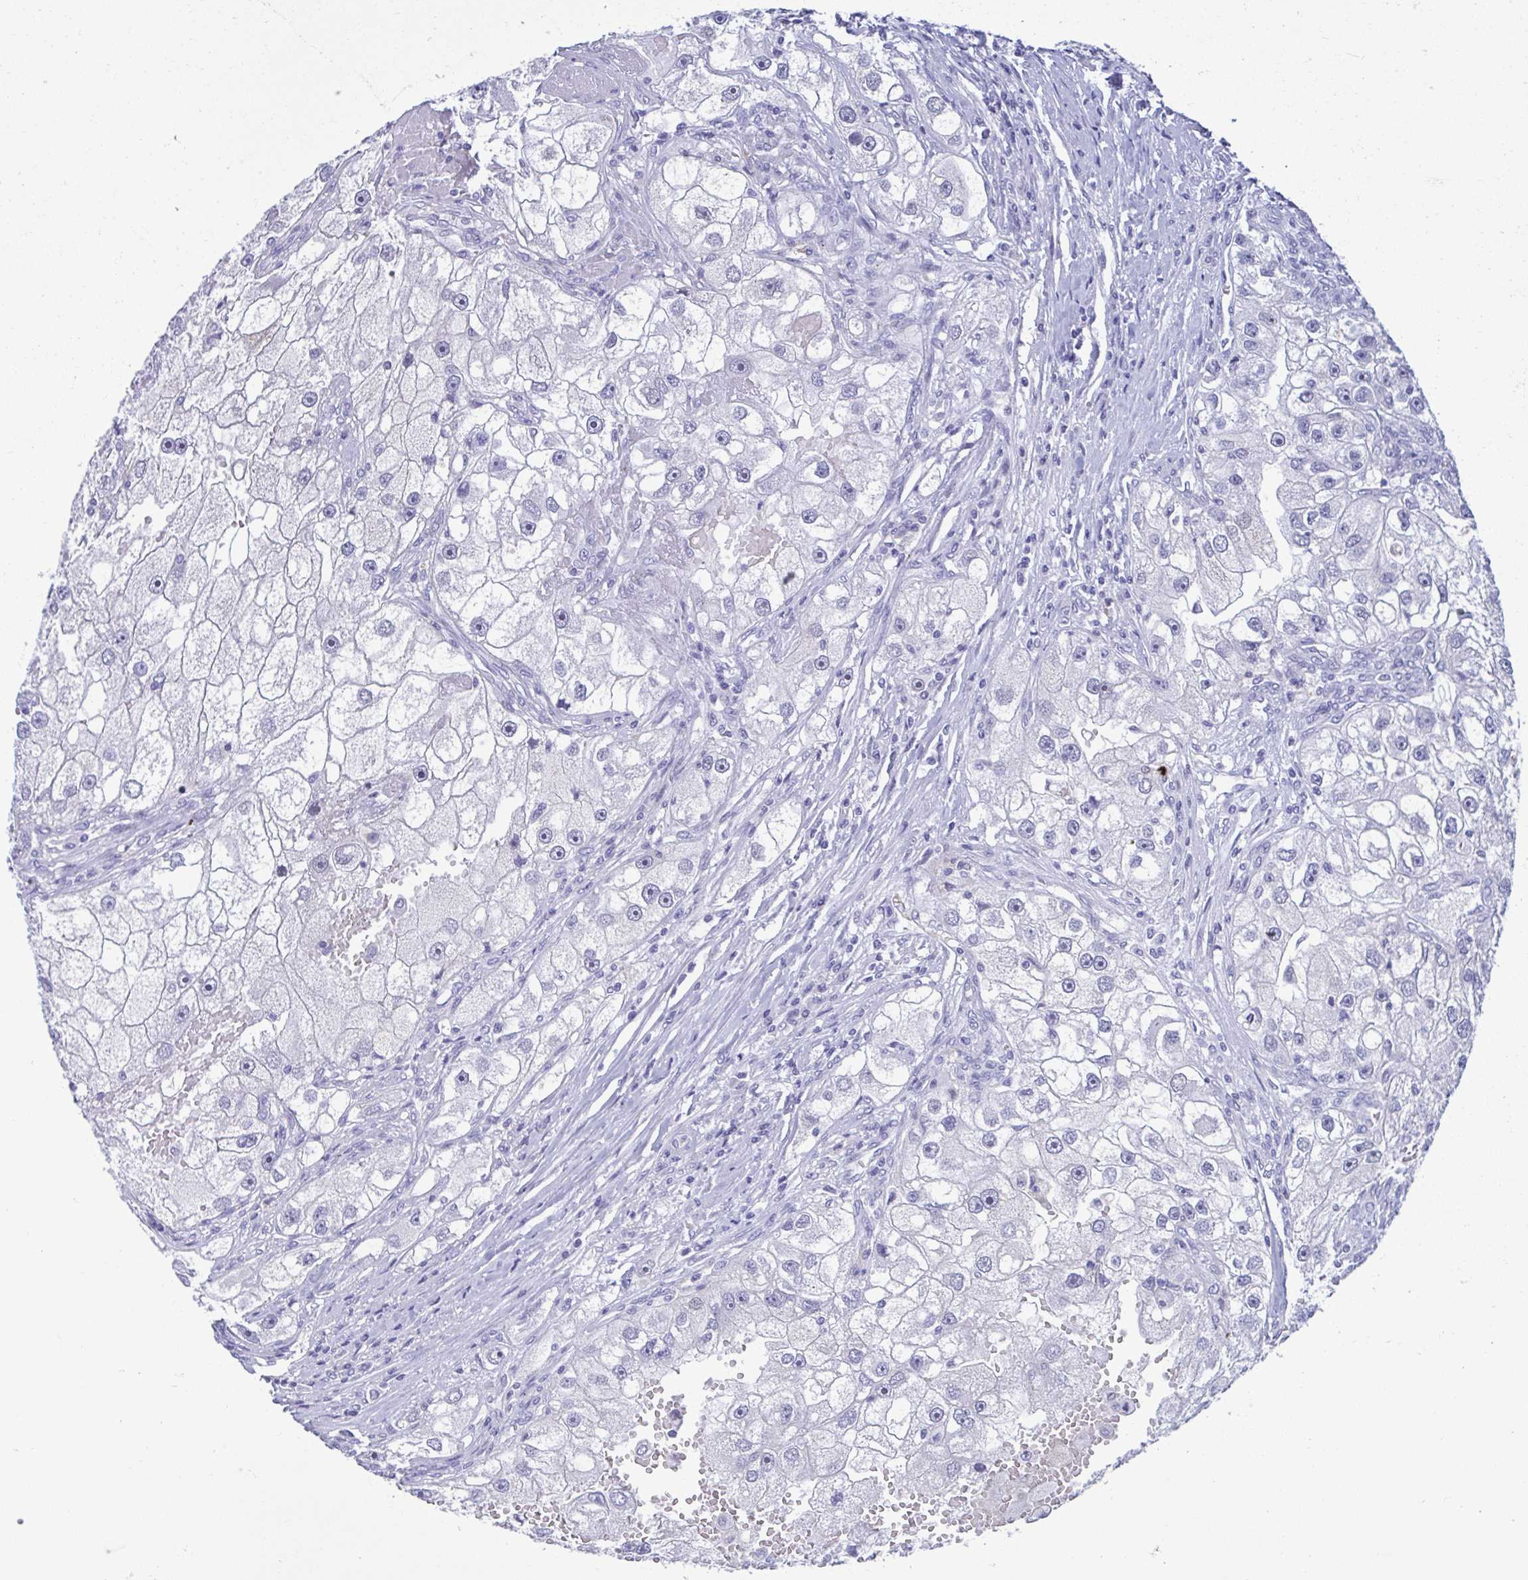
{"staining": {"intensity": "negative", "quantity": "none", "location": "none"}, "tissue": "renal cancer", "cell_type": "Tumor cells", "image_type": "cancer", "snomed": [{"axis": "morphology", "description": "Adenocarcinoma, NOS"}, {"axis": "topography", "description": "Kidney"}], "caption": "DAB (3,3'-diaminobenzidine) immunohistochemical staining of adenocarcinoma (renal) demonstrates no significant positivity in tumor cells. (DAB IHC with hematoxylin counter stain).", "gene": "PERM1", "patient": {"sex": "male", "age": 63}}